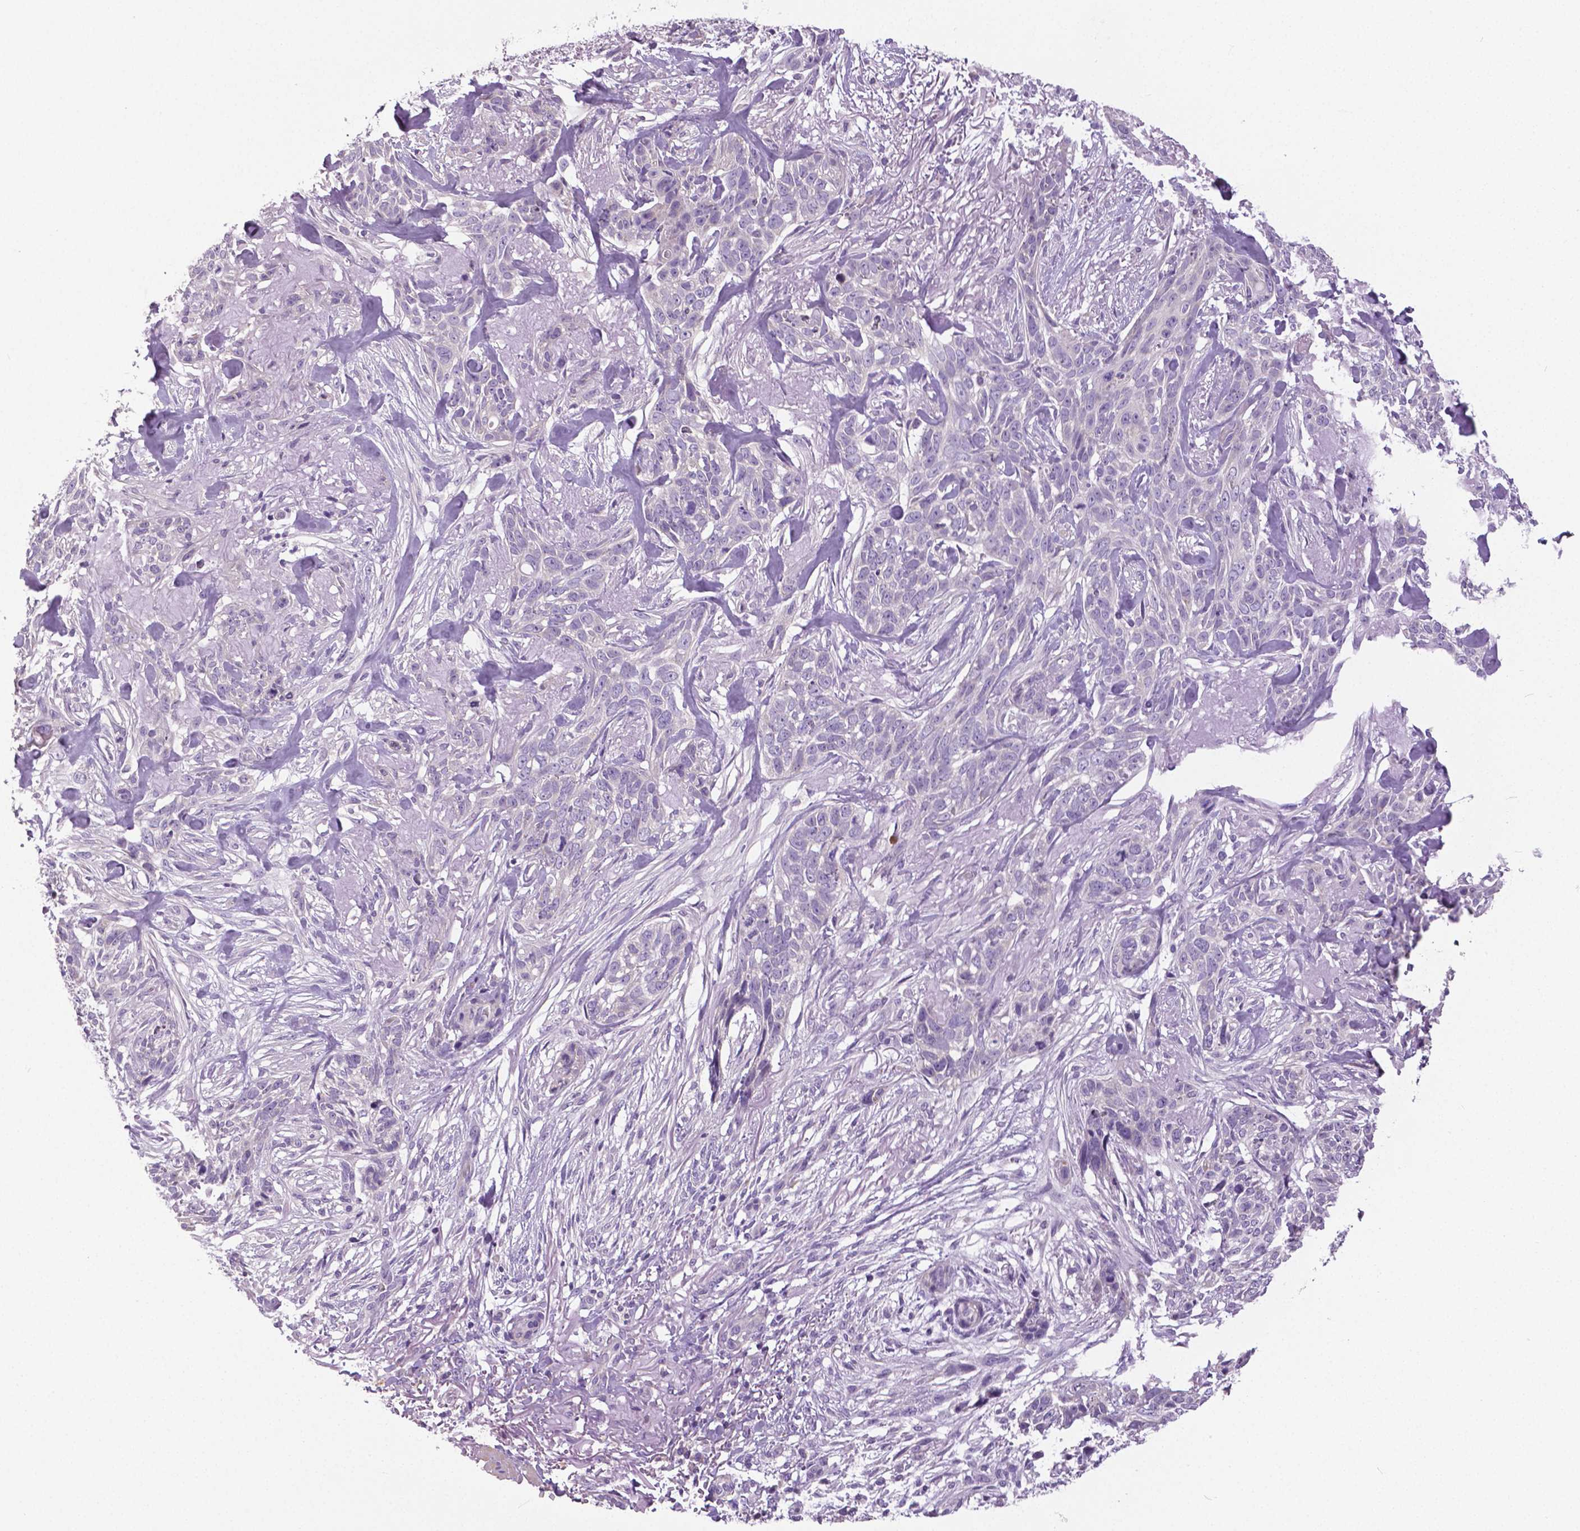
{"staining": {"intensity": "negative", "quantity": "none", "location": "none"}, "tissue": "skin cancer", "cell_type": "Tumor cells", "image_type": "cancer", "snomed": [{"axis": "morphology", "description": "Basal cell carcinoma"}, {"axis": "topography", "description": "Skin"}], "caption": "Immunohistochemical staining of skin cancer (basal cell carcinoma) displays no significant positivity in tumor cells.", "gene": "DNAH12", "patient": {"sex": "male", "age": 74}}